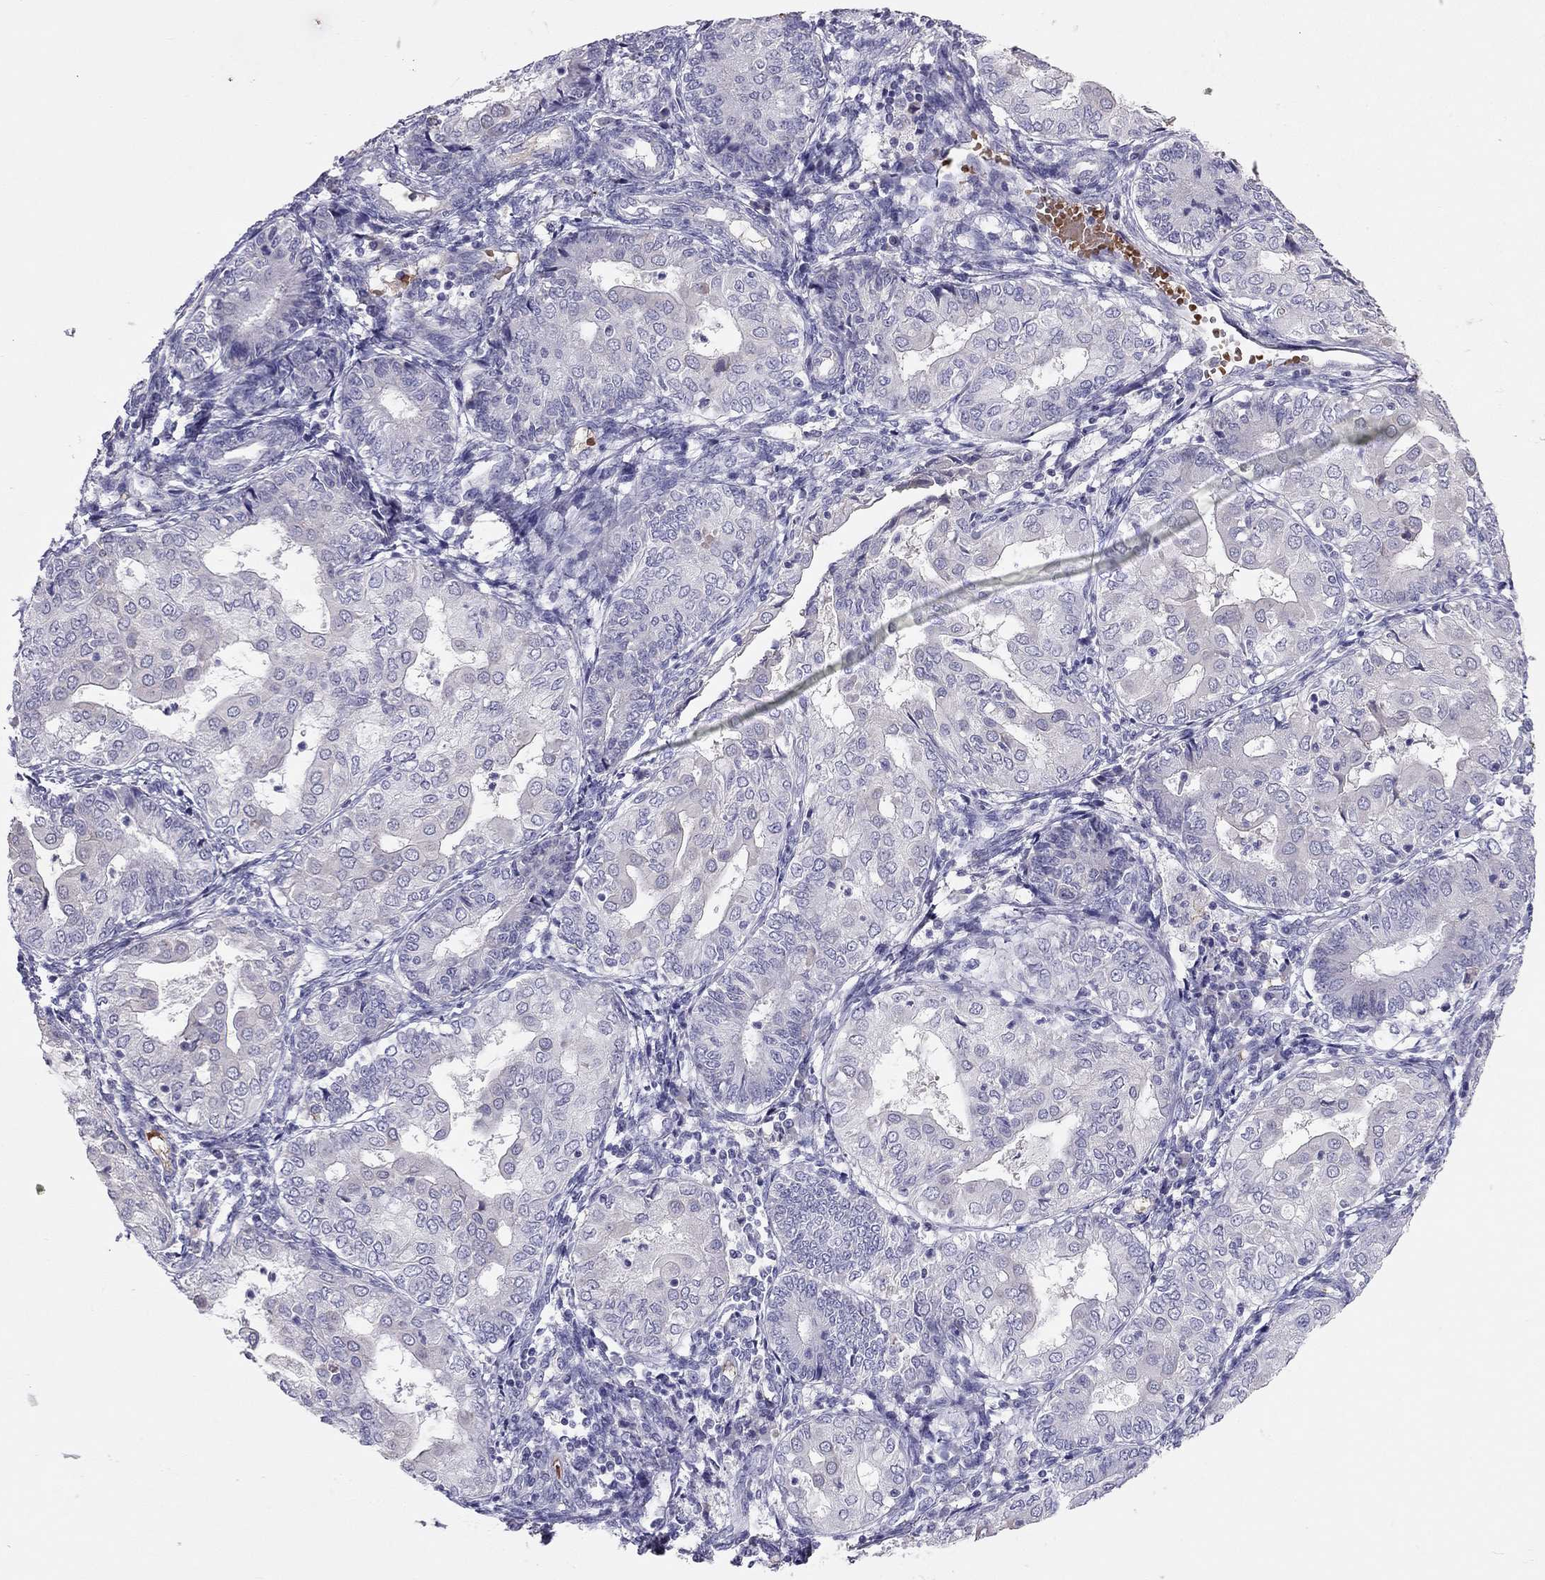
{"staining": {"intensity": "negative", "quantity": "none", "location": "none"}, "tissue": "endometrial cancer", "cell_type": "Tumor cells", "image_type": "cancer", "snomed": [{"axis": "morphology", "description": "Adenocarcinoma, NOS"}, {"axis": "topography", "description": "Endometrium"}], "caption": "This is an immunohistochemistry (IHC) image of human adenocarcinoma (endometrial). There is no positivity in tumor cells.", "gene": "RHD", "patient": {"sex": "female", "age": 68}}